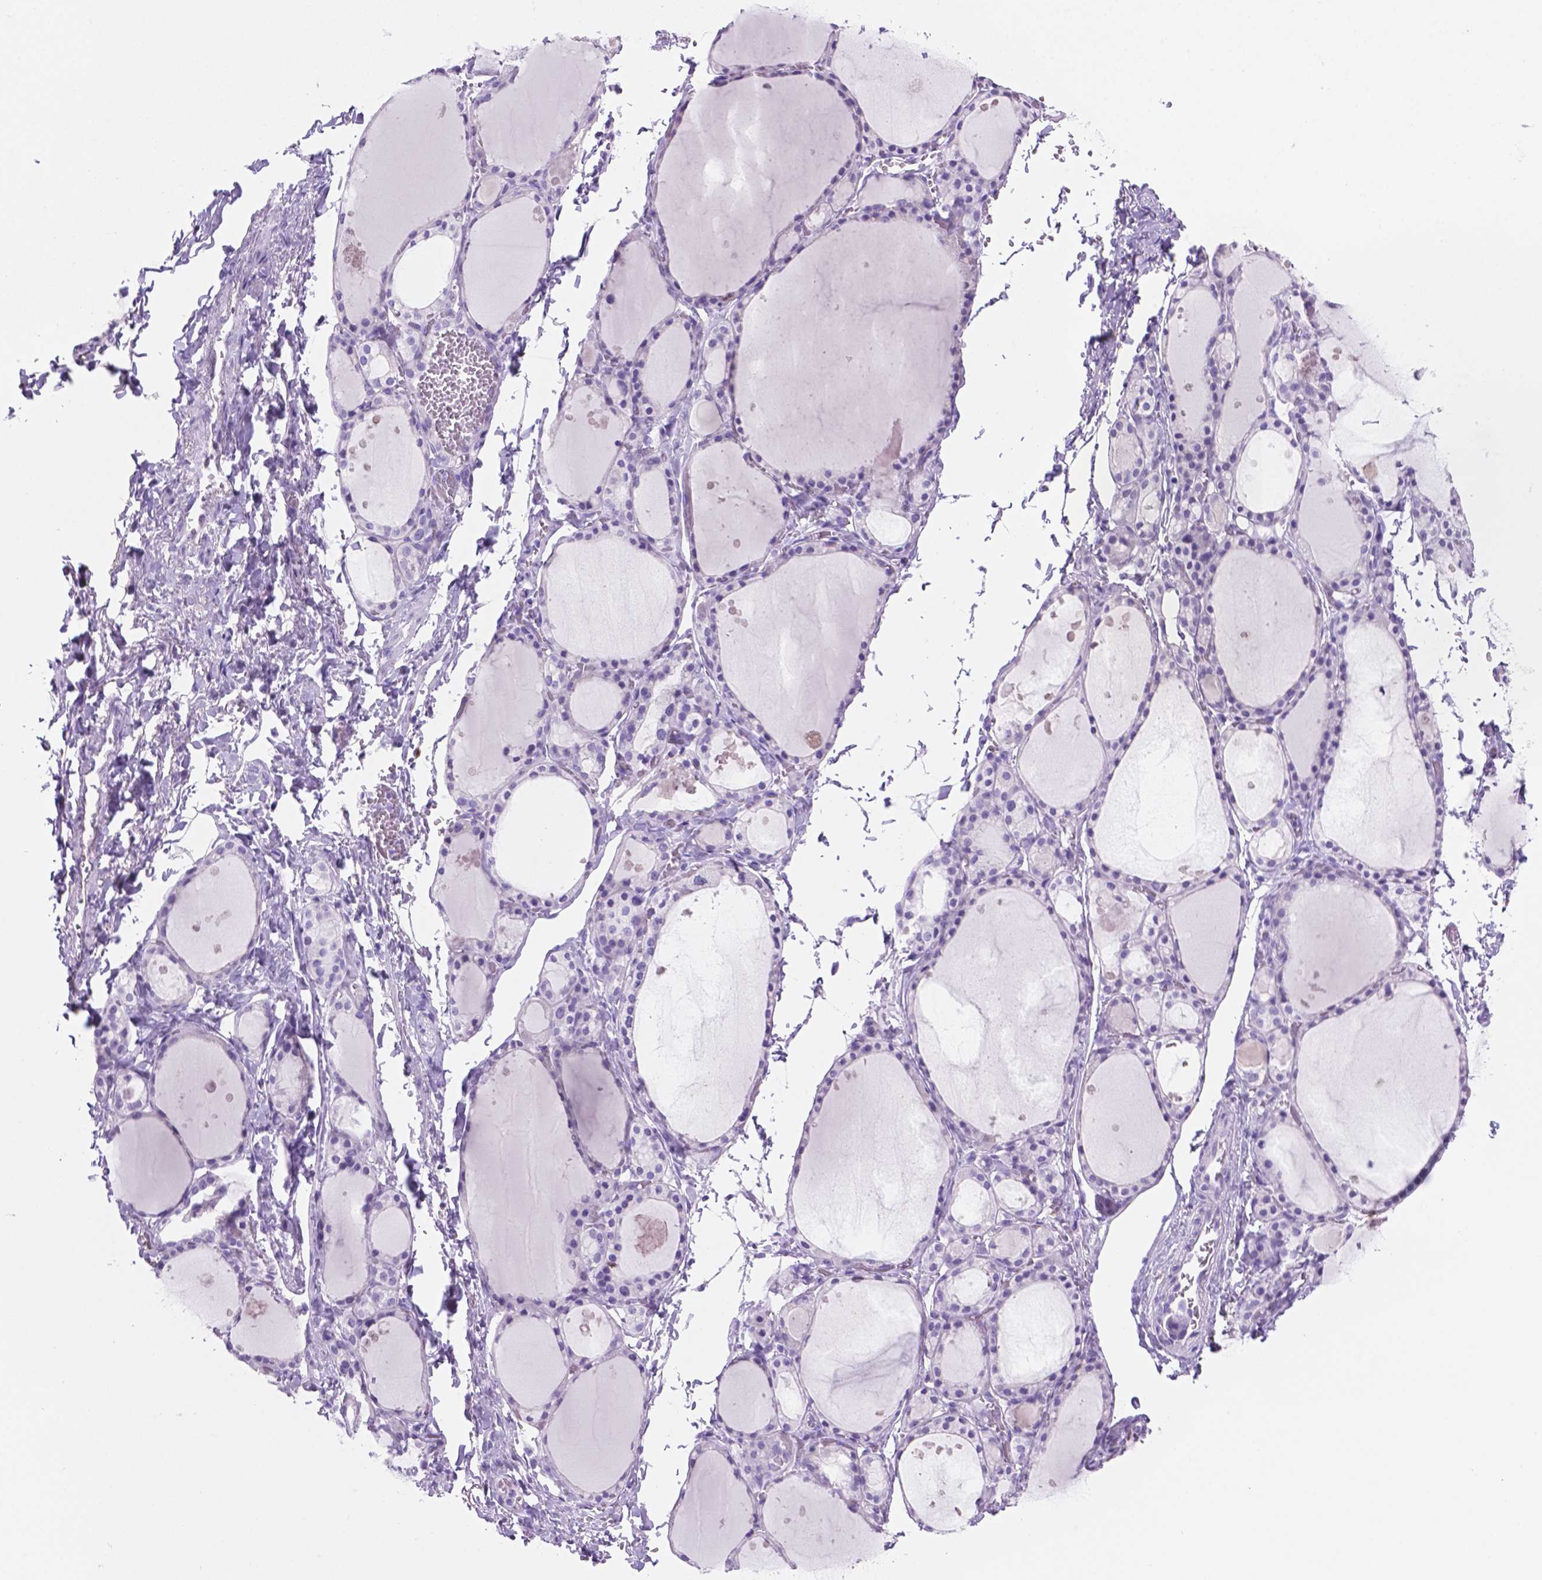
{"staining": {"intensity": "negative", "quantity": "none", "location": "none"}, "tissue": "thyroid gland", "cell_type": "Glandular cells", "image_type": "normal", "snomed": [{"axis": "morphology", "description": "Normal tissue, NOS"}, {"axis": "topography", "description": "Thyroid gland"}], "caption": "This is a image of immunohistochemistry (IHC) staining of benign thyroid gland, which shows no positivity in glandular cells. Brightfield microscopy of IHC stained with DAB (3,3'-diaminobenzidine) (brown) and hematoxylin (blue), captured at high magnification.", "gene": "GRIN2B", "patient": {"sex": "male", "age": 68}}